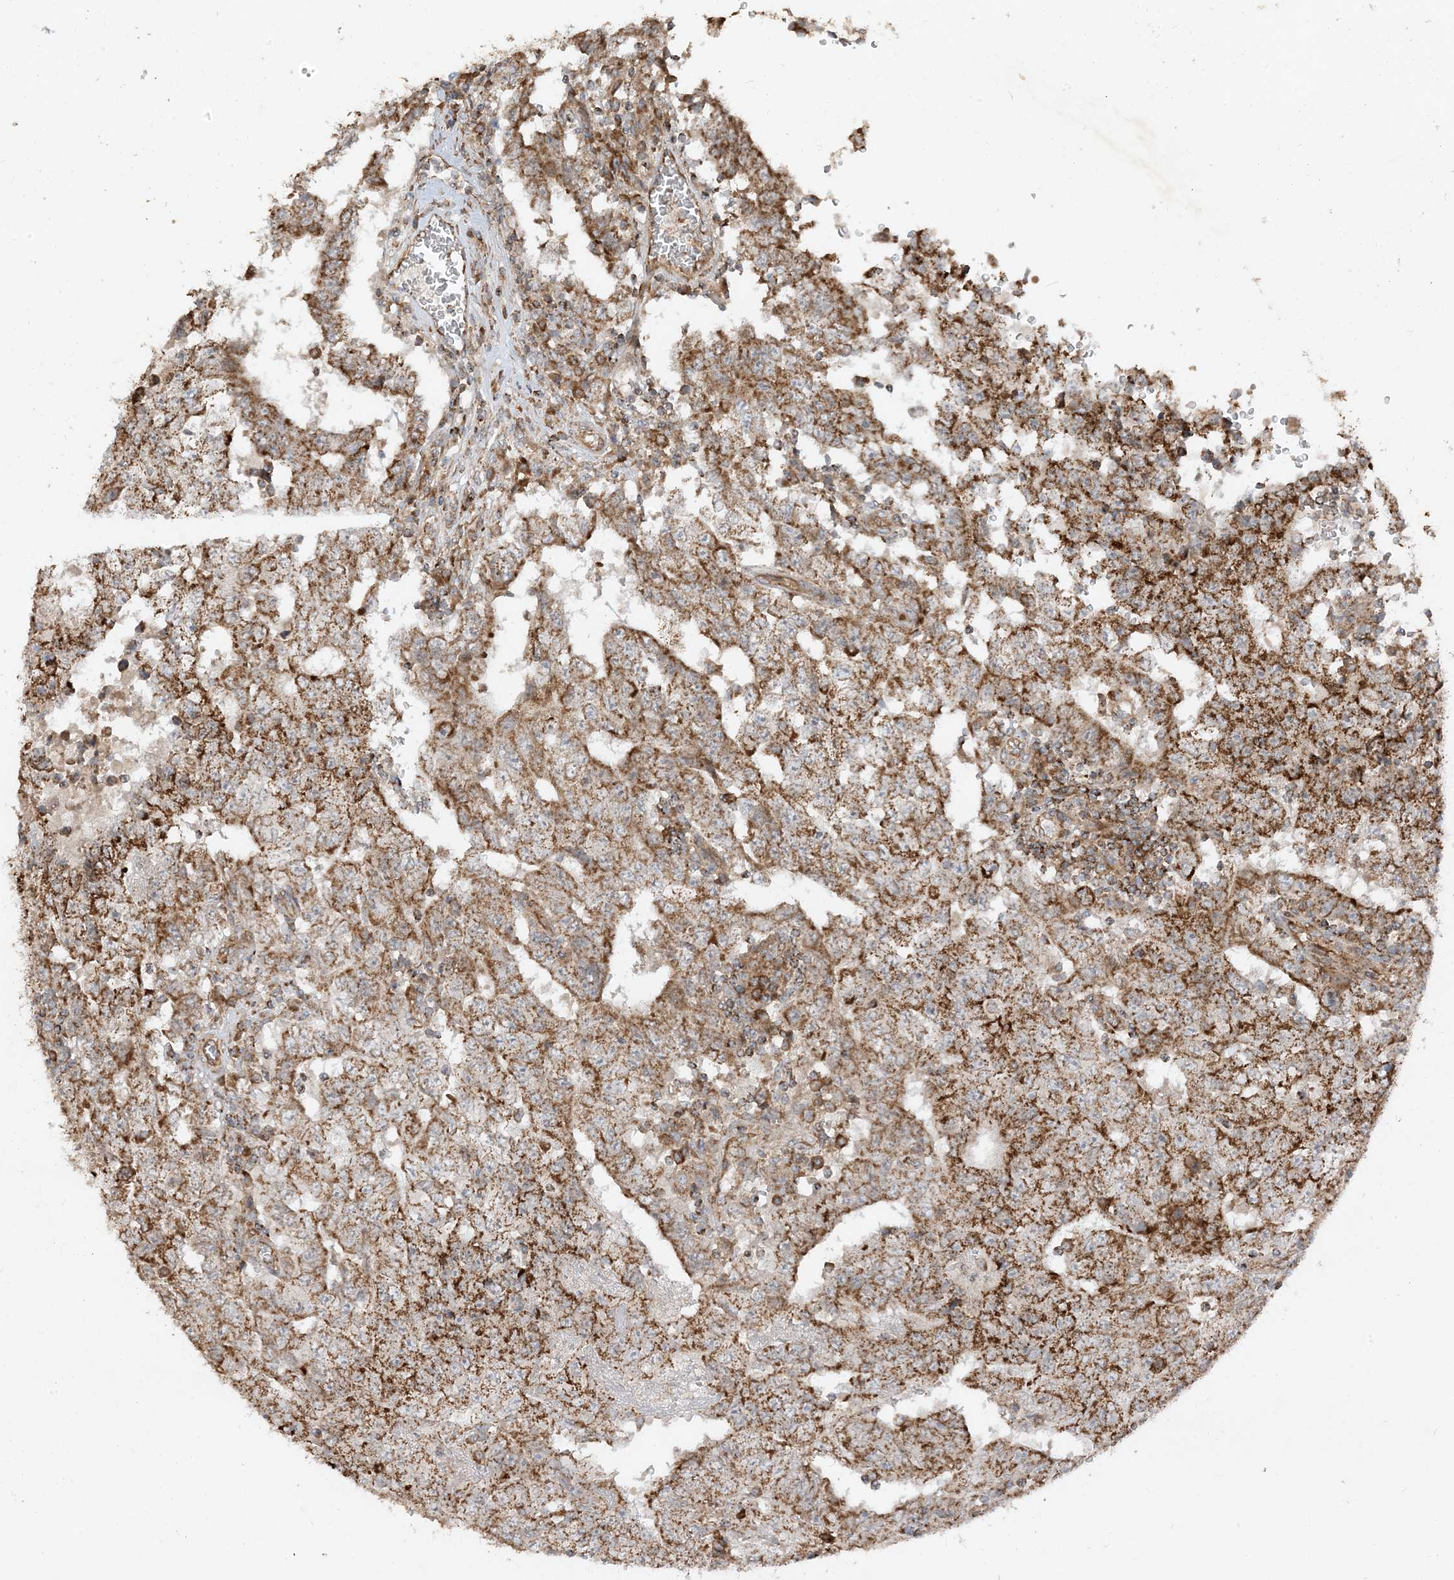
{"staining": {"intensity": "strong", "quantity": ">75%", "location": "cytoplasmic/membranous"}, "tissue": "testis cancer", "cell_type": "Tumor cells", "image_type": "cancer", "snomed": [{"axis": "morphology", "description": "Carcinoma, Embryonal, NOS"}, {"axis": "topography", "description": "Testis"}], "caption": "The immunohistochemical stain highlights strong cytoplasmic/membranous positivity in tumor cells of testis embryonal carcinoma tissue. (IHC, brightfield microscopy, high magnification).", "gene": "AARS2", "patient": {"sex": "male", "age": 26}}